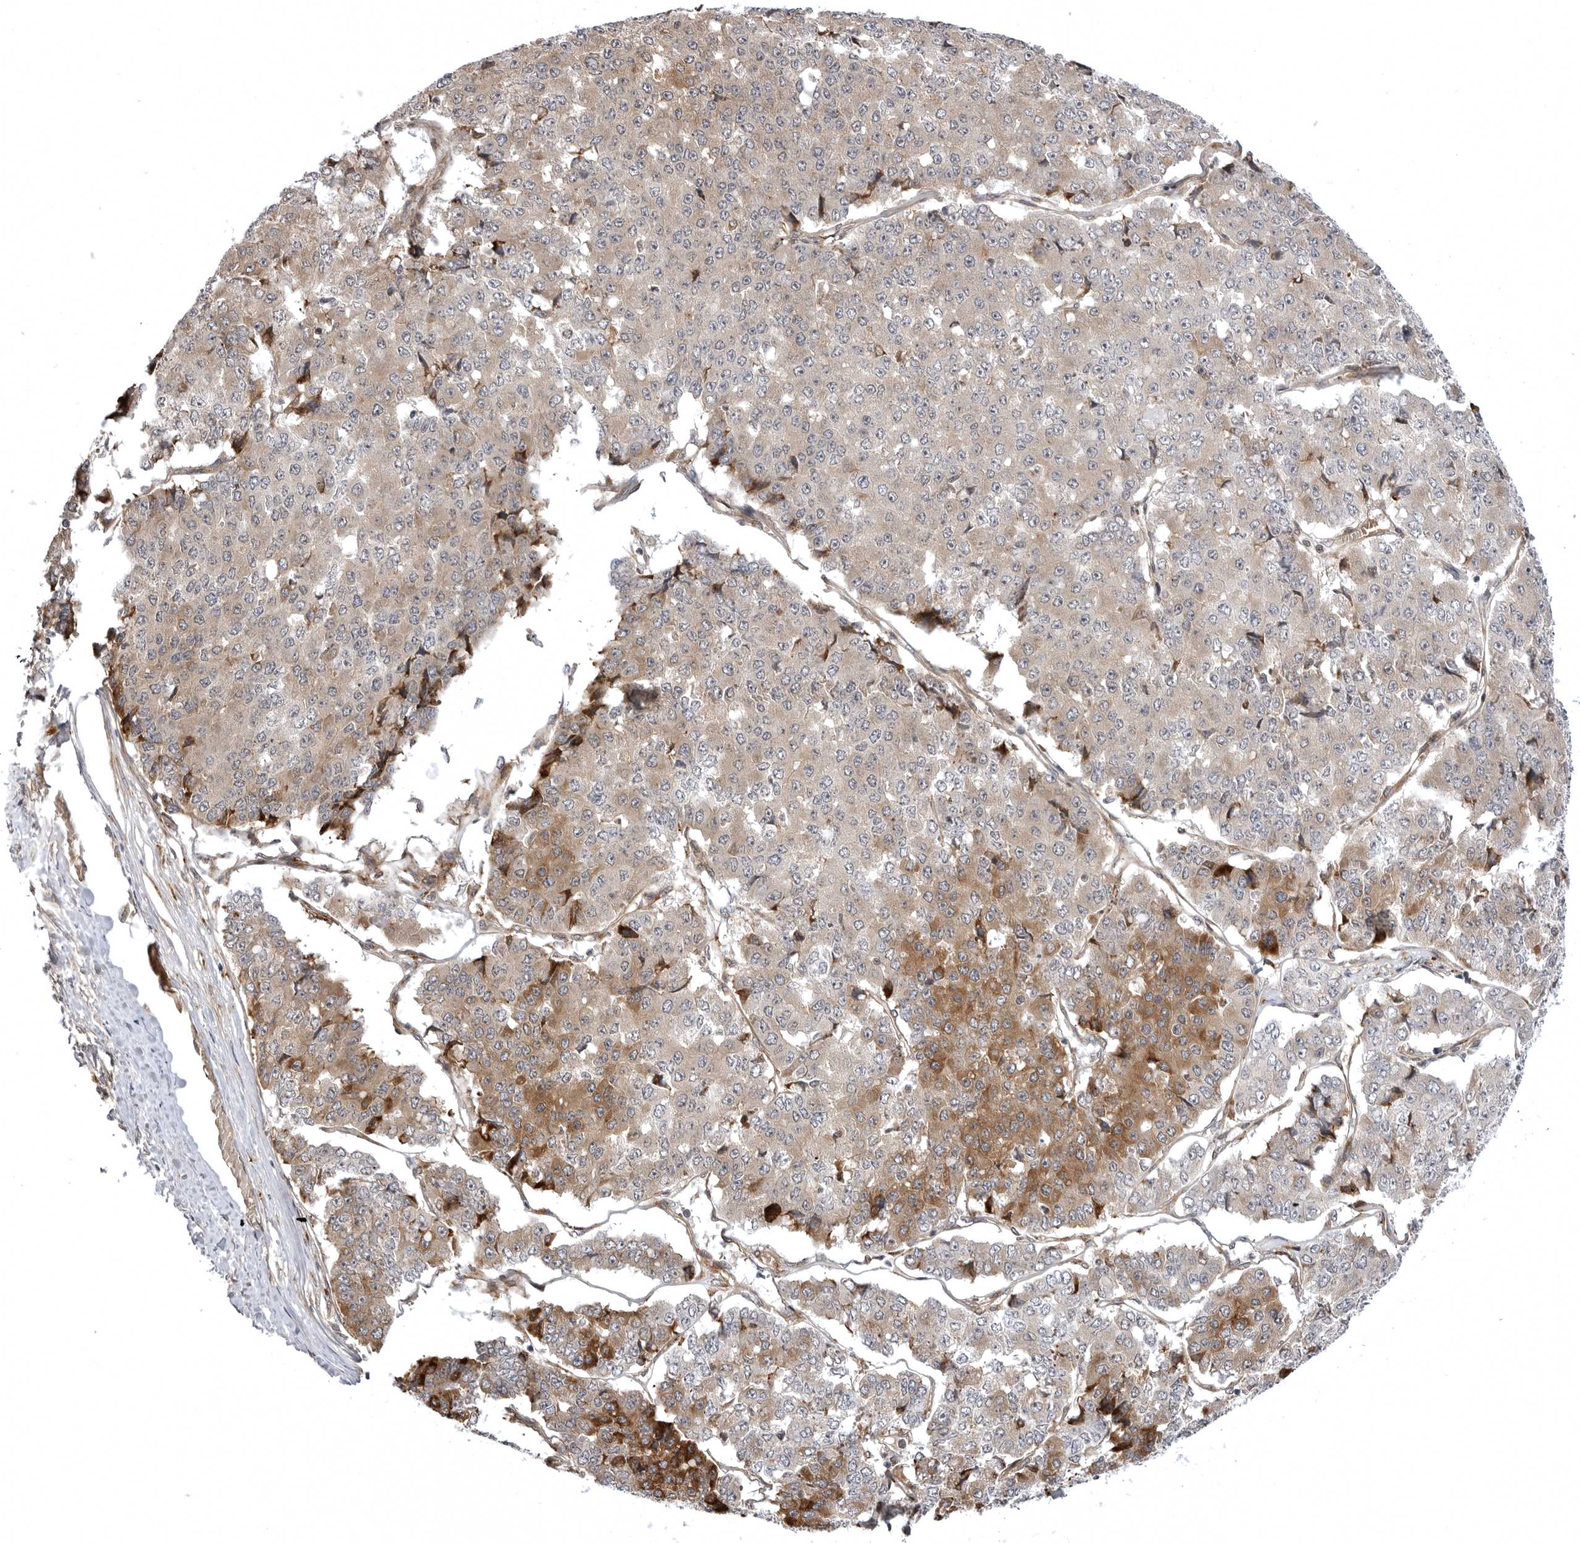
{"staining": {"intensity": "moderate", "quantity": "<25%", "location": "cytoplasmic/membranous"}, "tissue": "pancreatic cancer", "cell_type": "Tumor cells", "image_type": "cancer", "snomed": [{"axis": "morphology", "description": "Adenocarcinoma, NOS"}, {"axis": "topography", "description": "Pancreas"}], "caption": "DAB immunohistochemical staining of human adenocarcinoma (pancreatic) demonstrates moderate cytoplasmic/membranous protein positivity in about <25% of tumor cells. (Stains: DAB (3,3'-diaminobenzidine) in brown, nuclei in blue, Microscopy: brightfield microscopy at high magnification).", "gene": "ARL5A", "patient": {"sex": "male", "age": 50}}